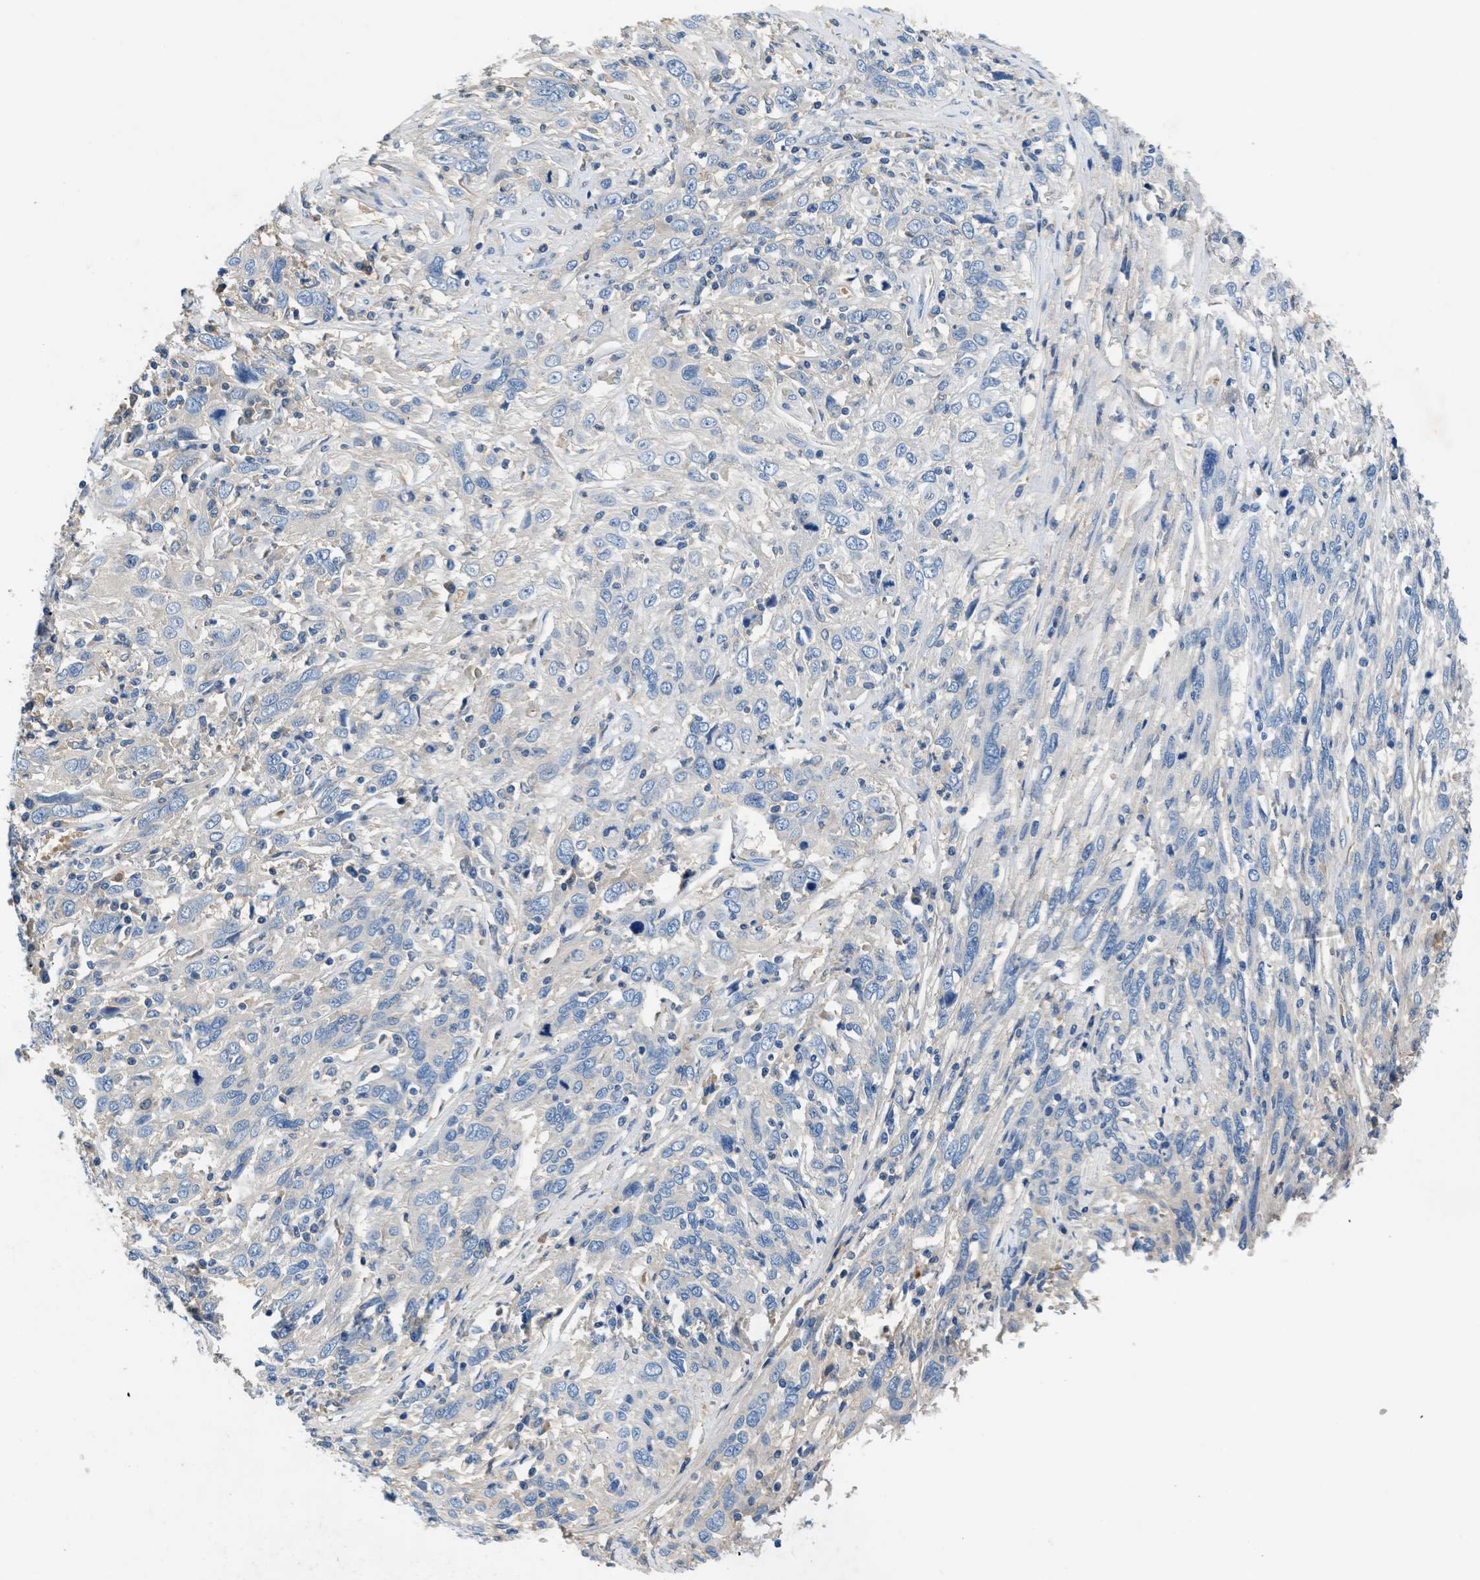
{"staining": {"intensity": "negative", "quantity": "none", "location": "none"}, "tissue": "cervical cancer", "cell_type": "Tumor cells", "image_type": "cancer", "snomed": [{"axis": "morphology", "description": "Squamous cell carcinoma, NOS"}, {"axis": "topography", "description": "Cervix"}], "caption": "Protein analysis of squamous cell carcinoma (cervical) displays no significant positivity in tumor cells.", "gene": "RWDD2B", "patient": {"sex": "female", "age": 46}}